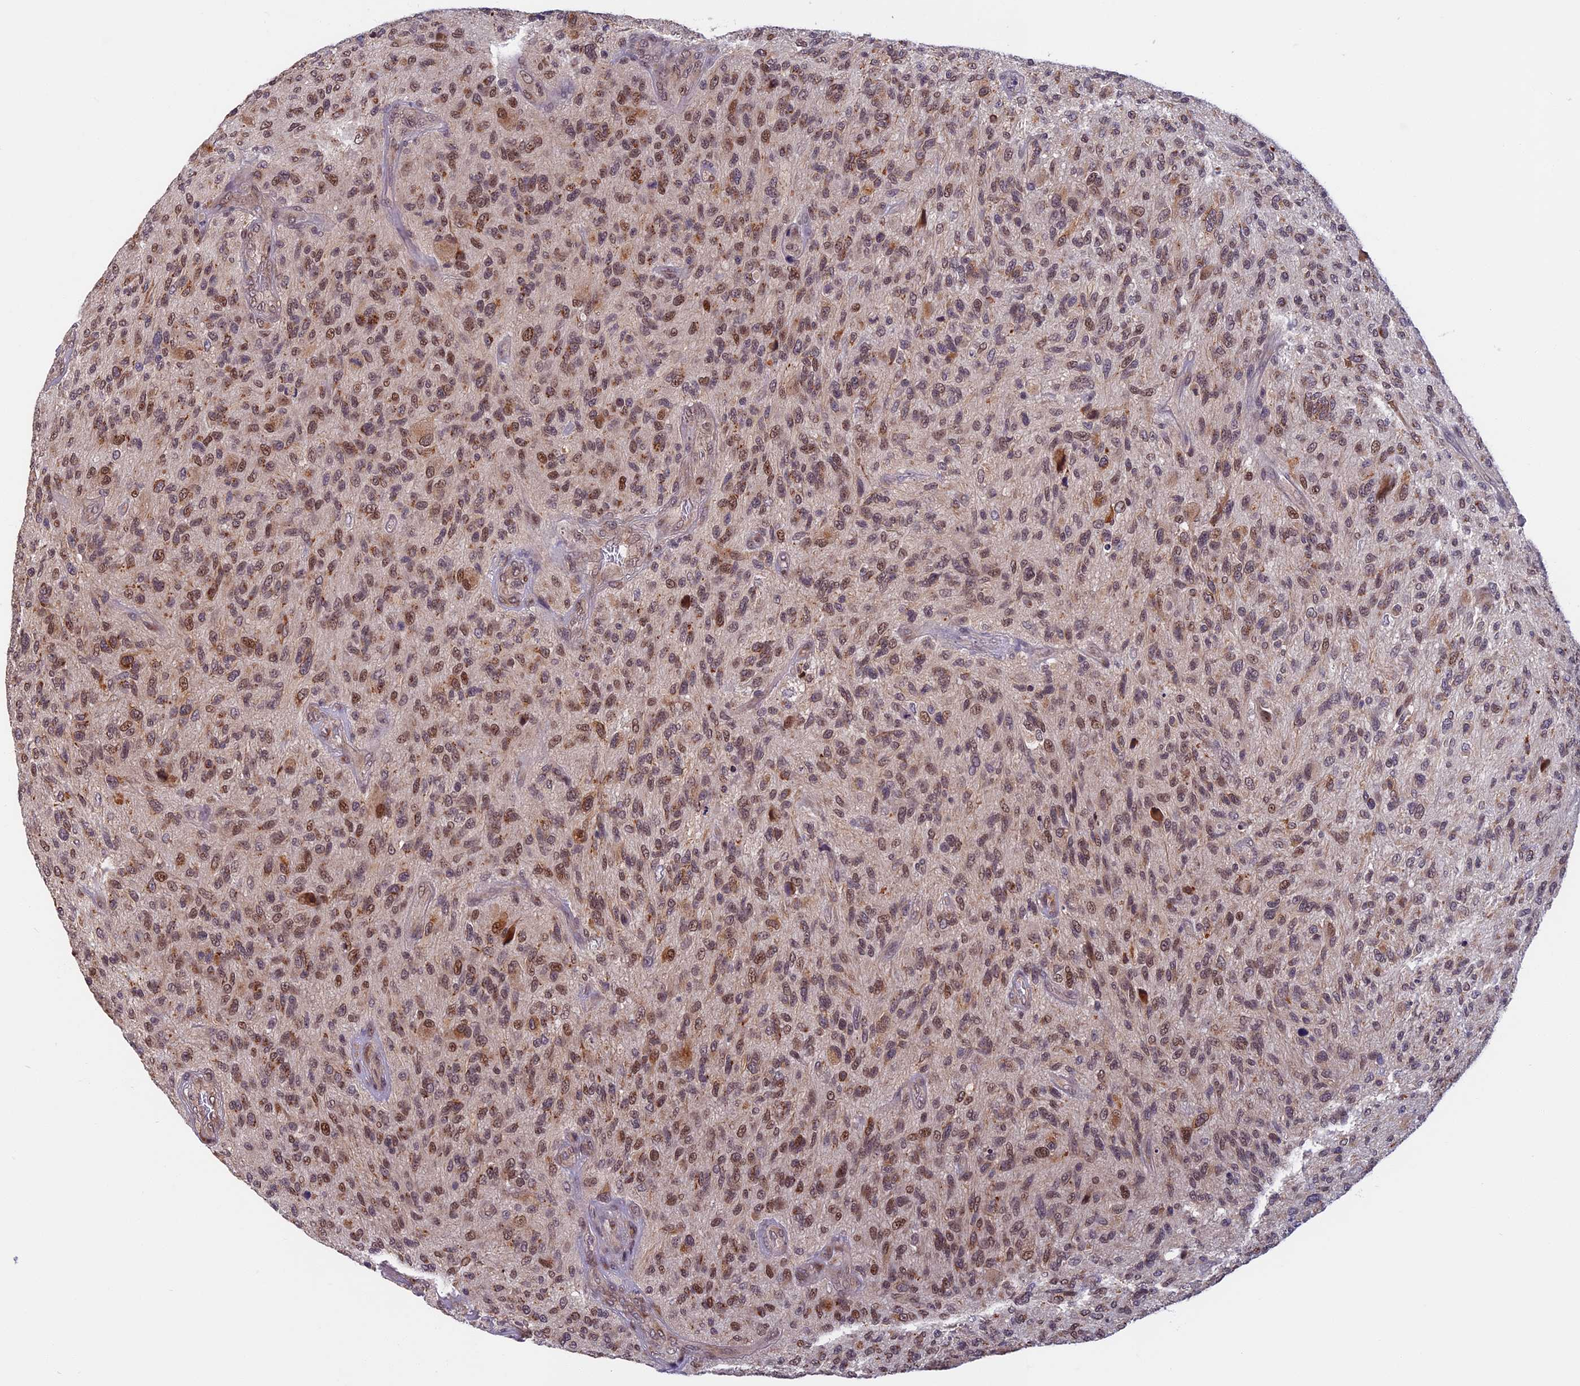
{"staining": {"intensity": "moderate", "quantity": ">75%", "location": "nuclear"}, "tissue": "glioma", "cell_type": "Tumor cells", "image_type": "cancer", "snomed": [{"axis": "morphology", "description": "Glioma, malignant, High grade"}, {"axis": "topography", "description": "Brain"}], "caption": "The micrograph demonstrates immunohistochemical staining of malignant high-grade glioma. There is moderate nuclear staining is seen in about >75% of tumor cells.", "gene": "CCDC113", "patient": {"sex": "male", "age": 47}}